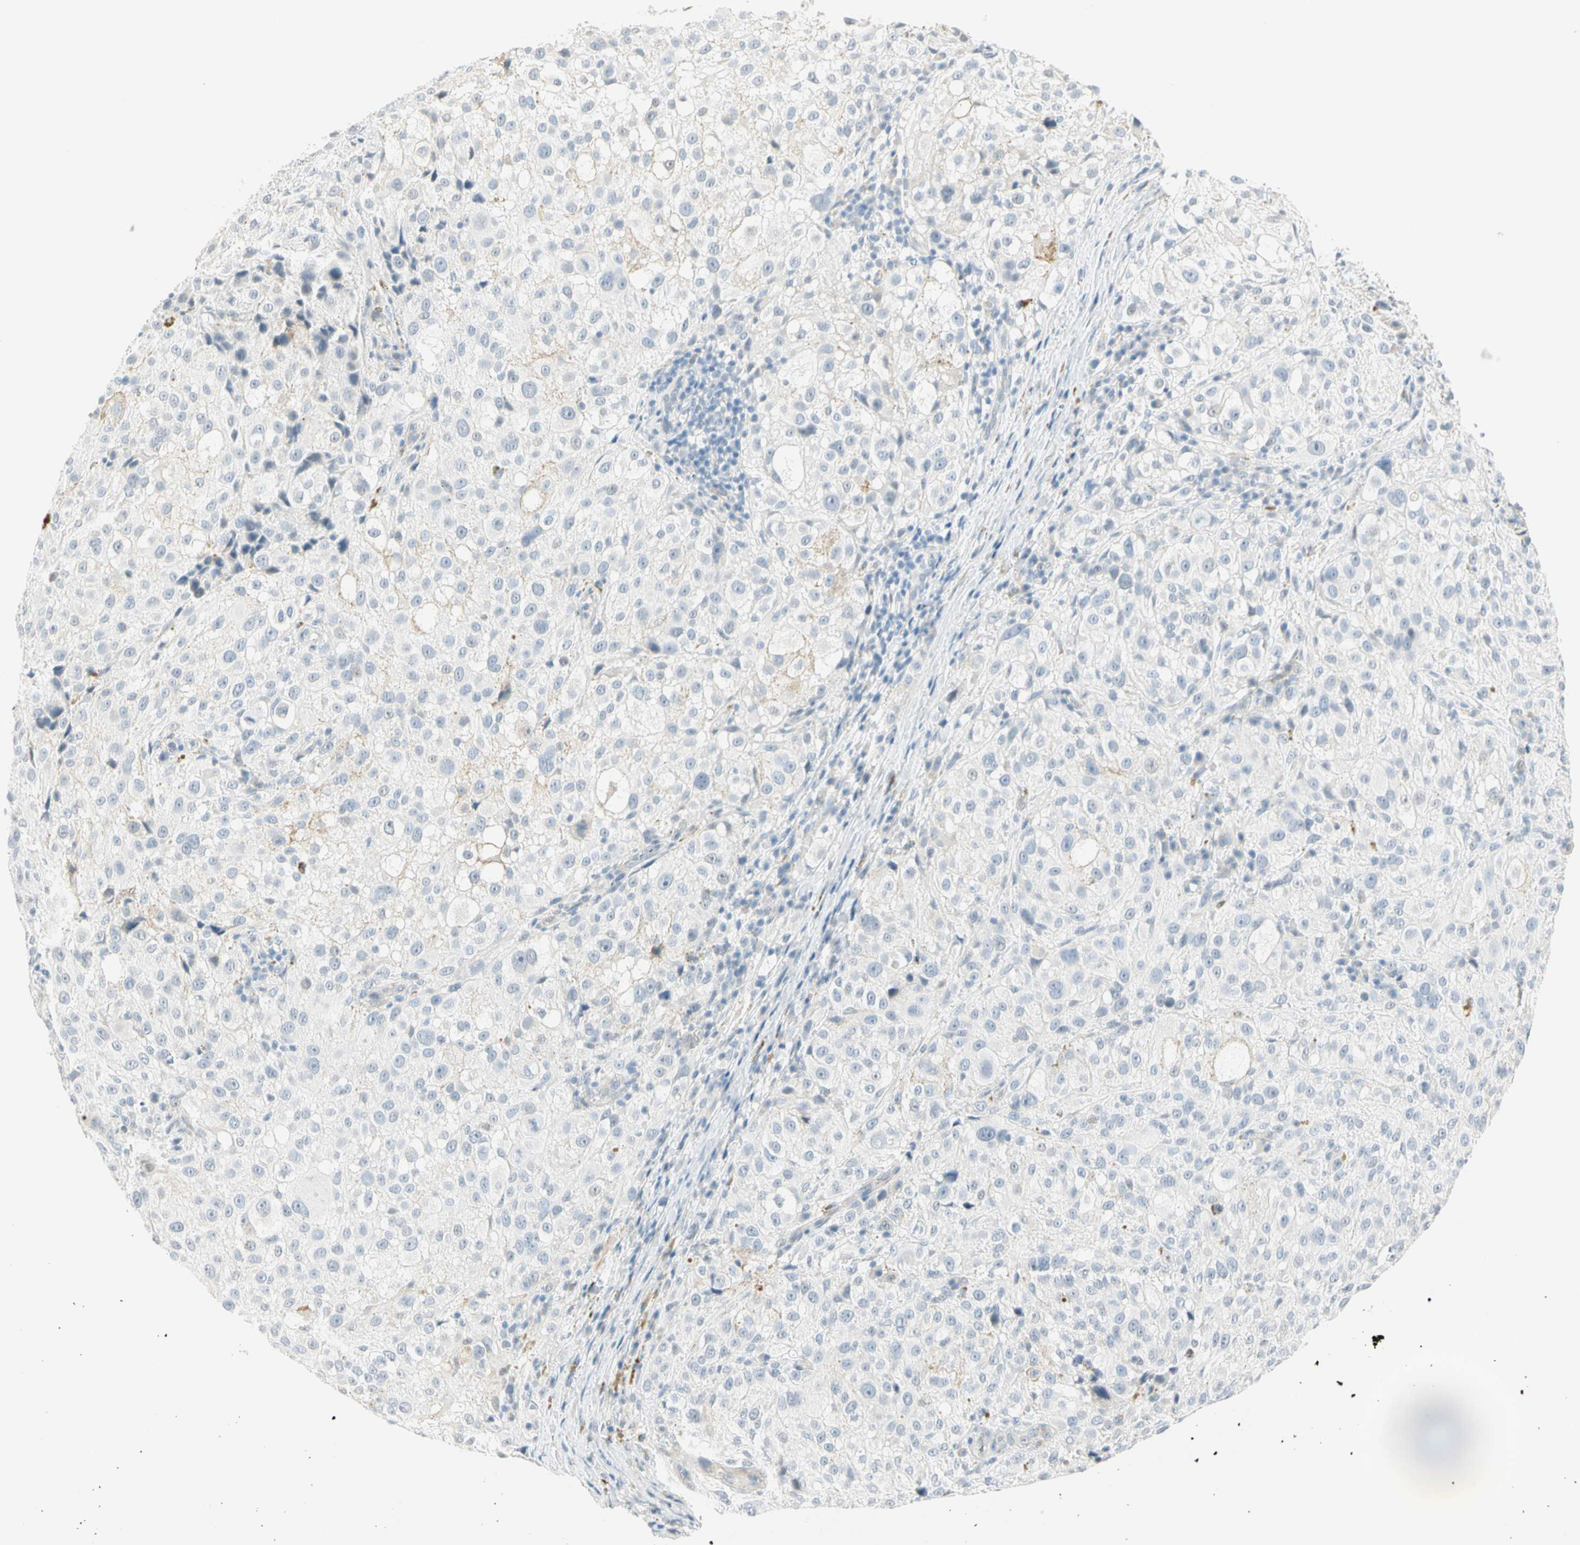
{"staining": {"intensity": "negative", "quantity": "none", "location": "none"}, "tissue": "melanoma", "cell_type": "Tumor cells", "image_type": "cancer", "snomed": [{"axis": "morphology", "description": "Necrosis, NOS"}, {"axis": "morphology", "description": "Malignant melanoma, NOS"}, {"axis": "topography", "description": "Skin"}], "caption": "This is an IHC image of melanoma. There is no positivity in tumor cells.", "gene": "MLLT10", "patient": {"sex": "female", "age": 87}}